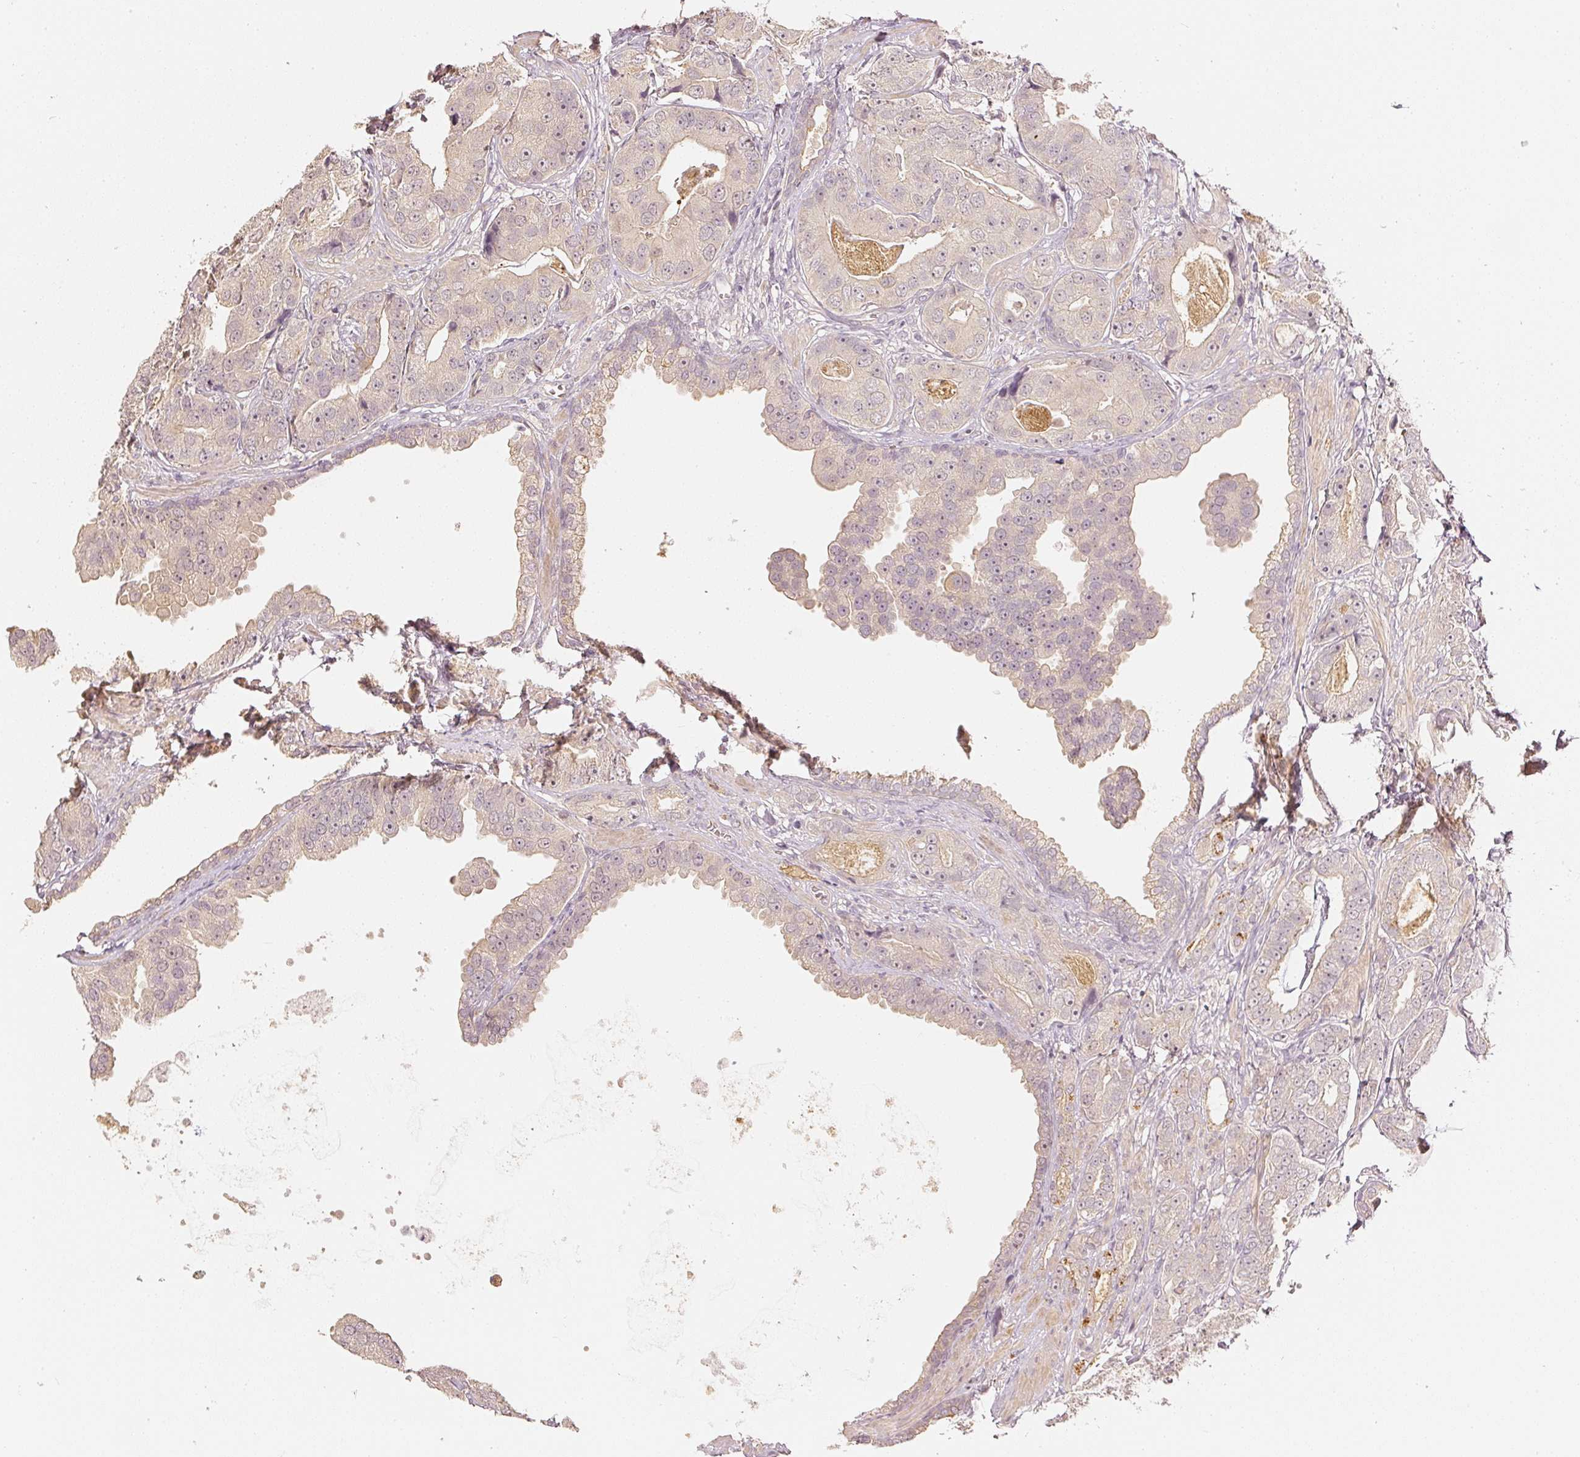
{"staining": {"intensity": "weak", "quantity": "25%-75%", "location": "cytoplasmic/membranous,nuclear"}, "tissue": "prostate cancer", "cell_type": "Tumor cells", "image_type": "cancer", "snomed": [{"axis": "morphology", "description": "Adenocarcinoma, High grade"}, {"axis": "topography", "description": "Prostate"}], "caption": "Immunohistochemistry of high-grade adenocarcinoma (prostate) exhibits low levels of weak cytoplasmic/membranous and nuclear staining in about 25%-75% of tumor cells.", "gene": "GZMA", "patient": {"sex": "male", "age": 71}}